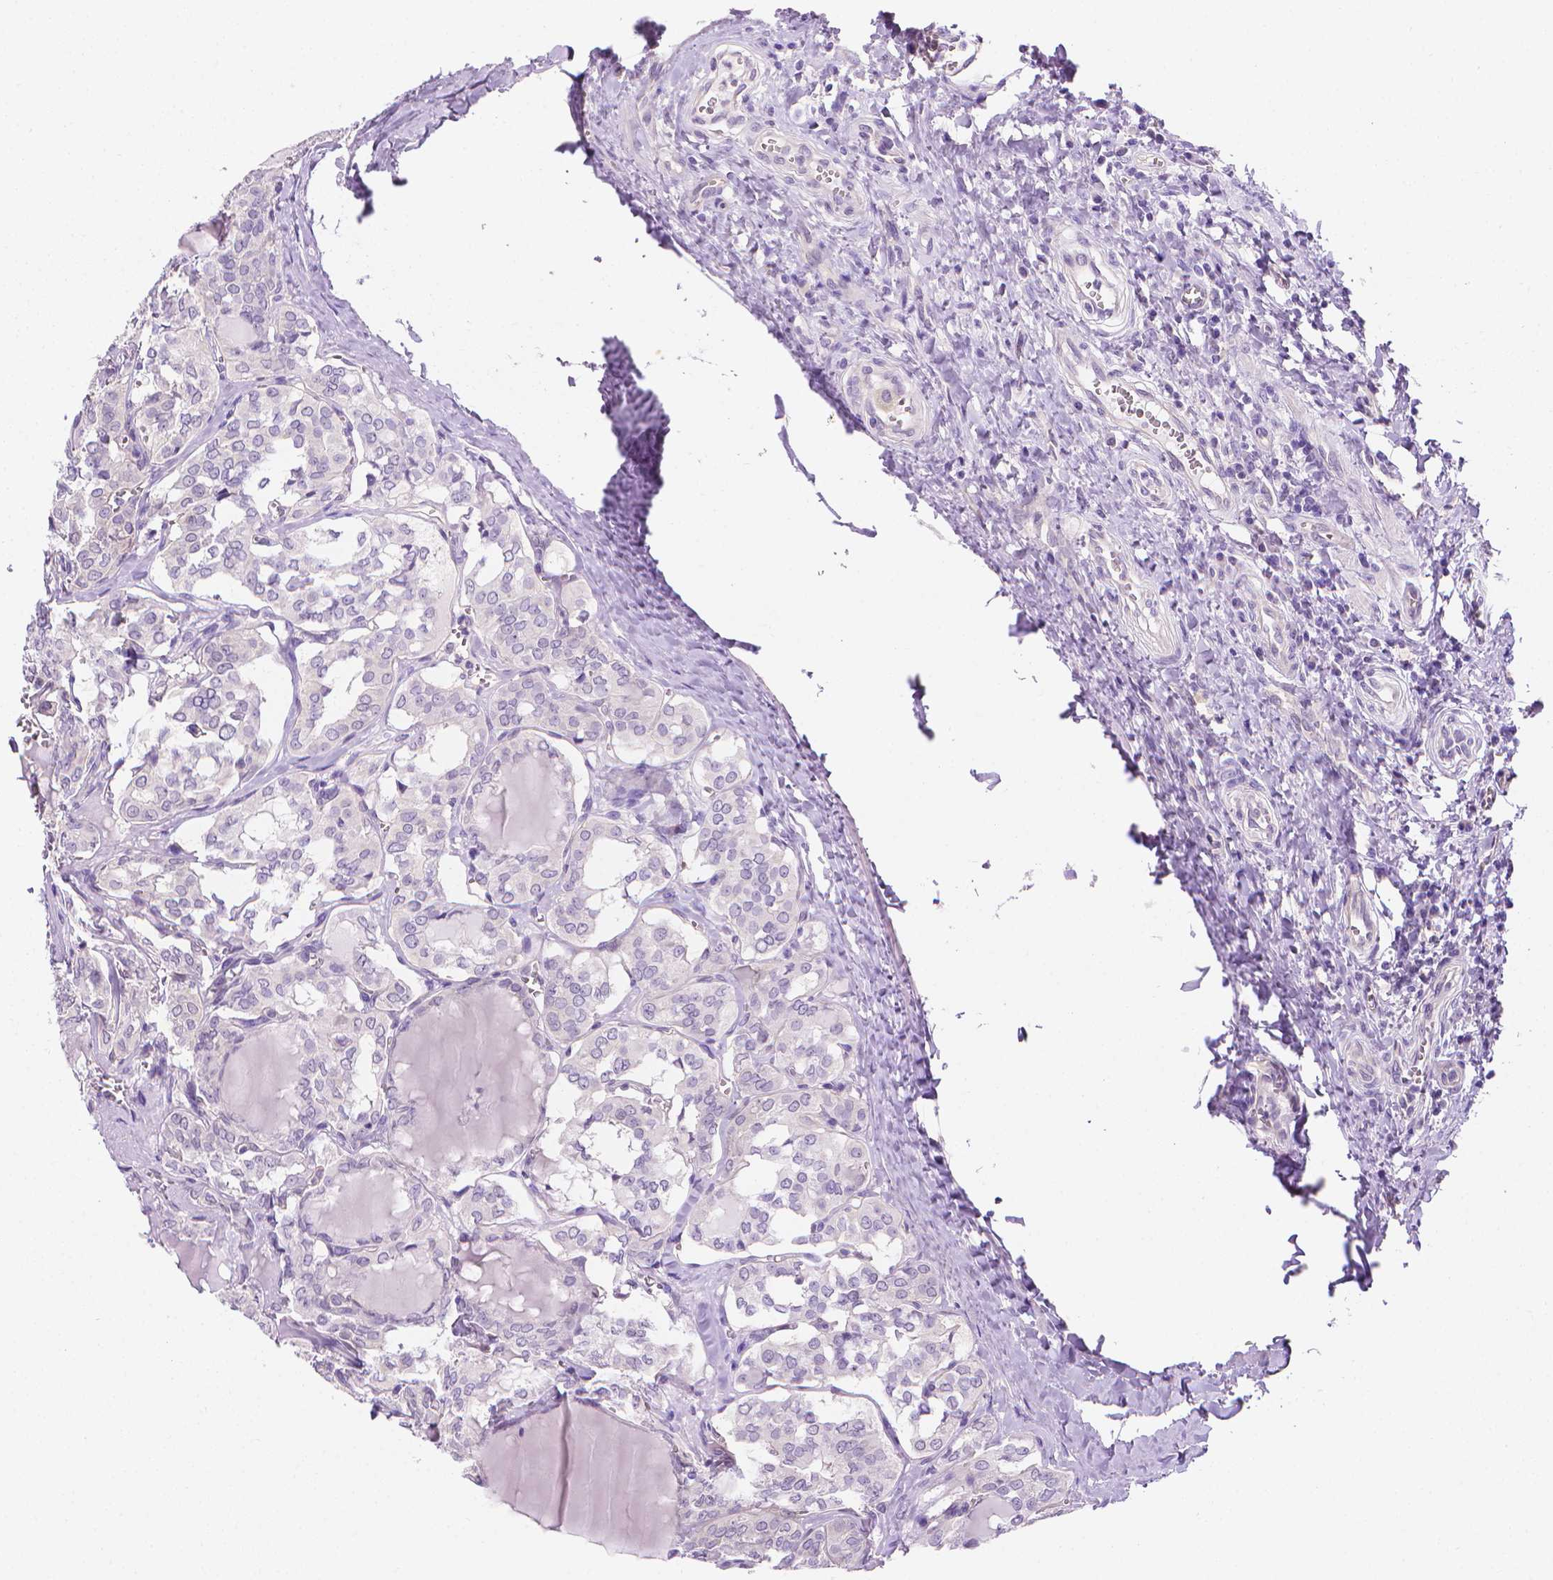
{"staining": {"intensity": "negative", "quantity": "none", "location": "none"}, "tissue": "thyroid cancer", "cell_type": "Tumor cells", "image_type": "cancer", "snomed": [{"axis": "morphology", "description": "Papillary adenocarcinoma, NOS"}, {"axis": "topography", "description": "Thyroid gland"}], "caption": "The micrograph reveals no staining of tumor cells in thyroid cancer (papillary adenocarcinoma). (DAB (3,3'-diaminobenzidine) immunohistochemistry with hematoxylin counter stain).", "gene": "FASN", "patient": {"sex": "female", "age": 41}}